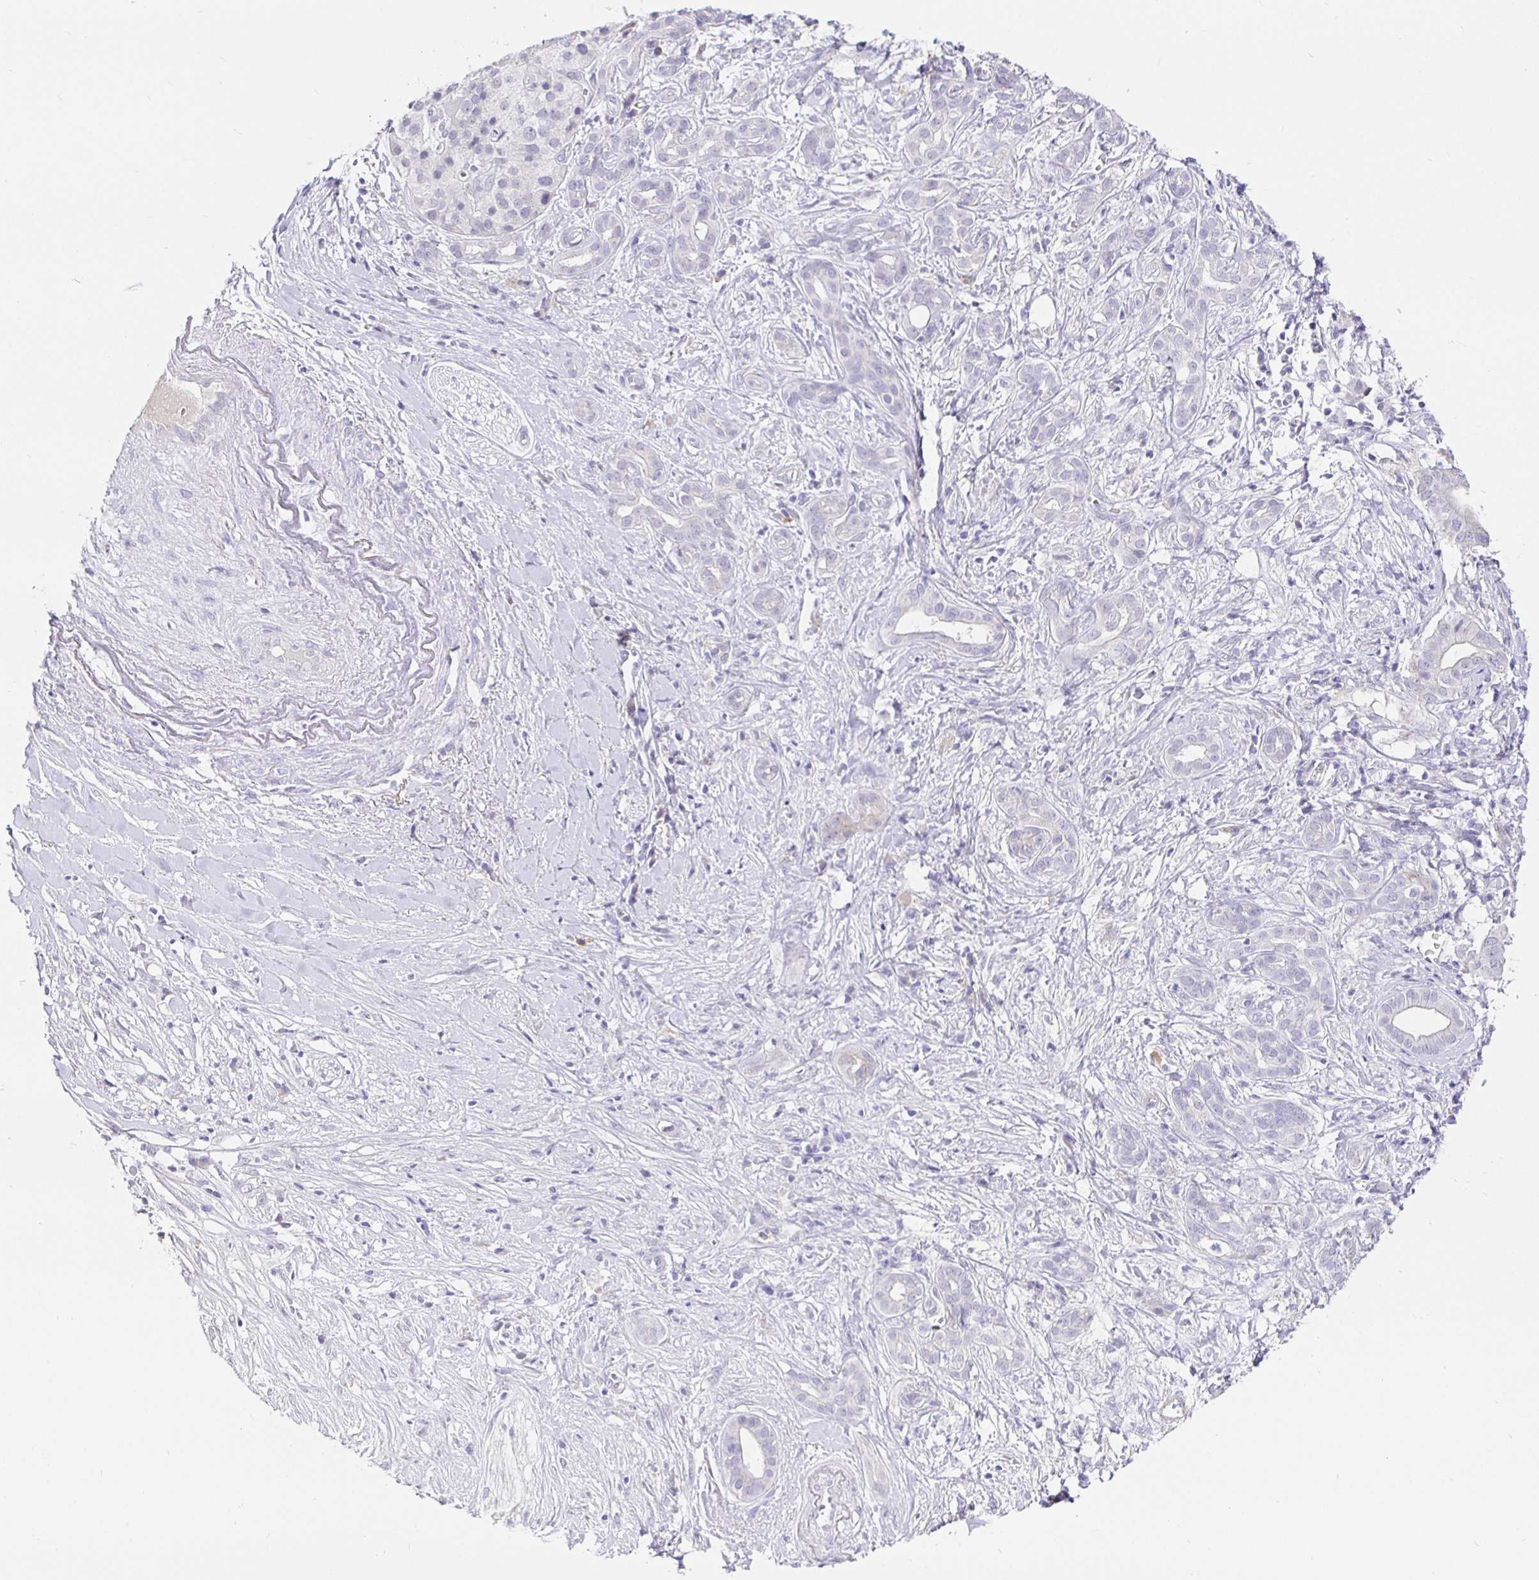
{"staining": {"intensity": "negative", "quantity": "none", "location": "none"}, "tissue": "pancreatic cancer", "cell_type": "Tumor cells", "image_type": "cancer", "snomed": [{"axis": "morphology", "description": "Adenocarcinoma, NOS"}, {"axis": "topography", "description": "Pancreas"}], "caption": "Image shows no significant protein staining in tumor cells of pancreatic cancer.", "gene": "EZHIP", "patient": {"sex": "male", "age": 61}}